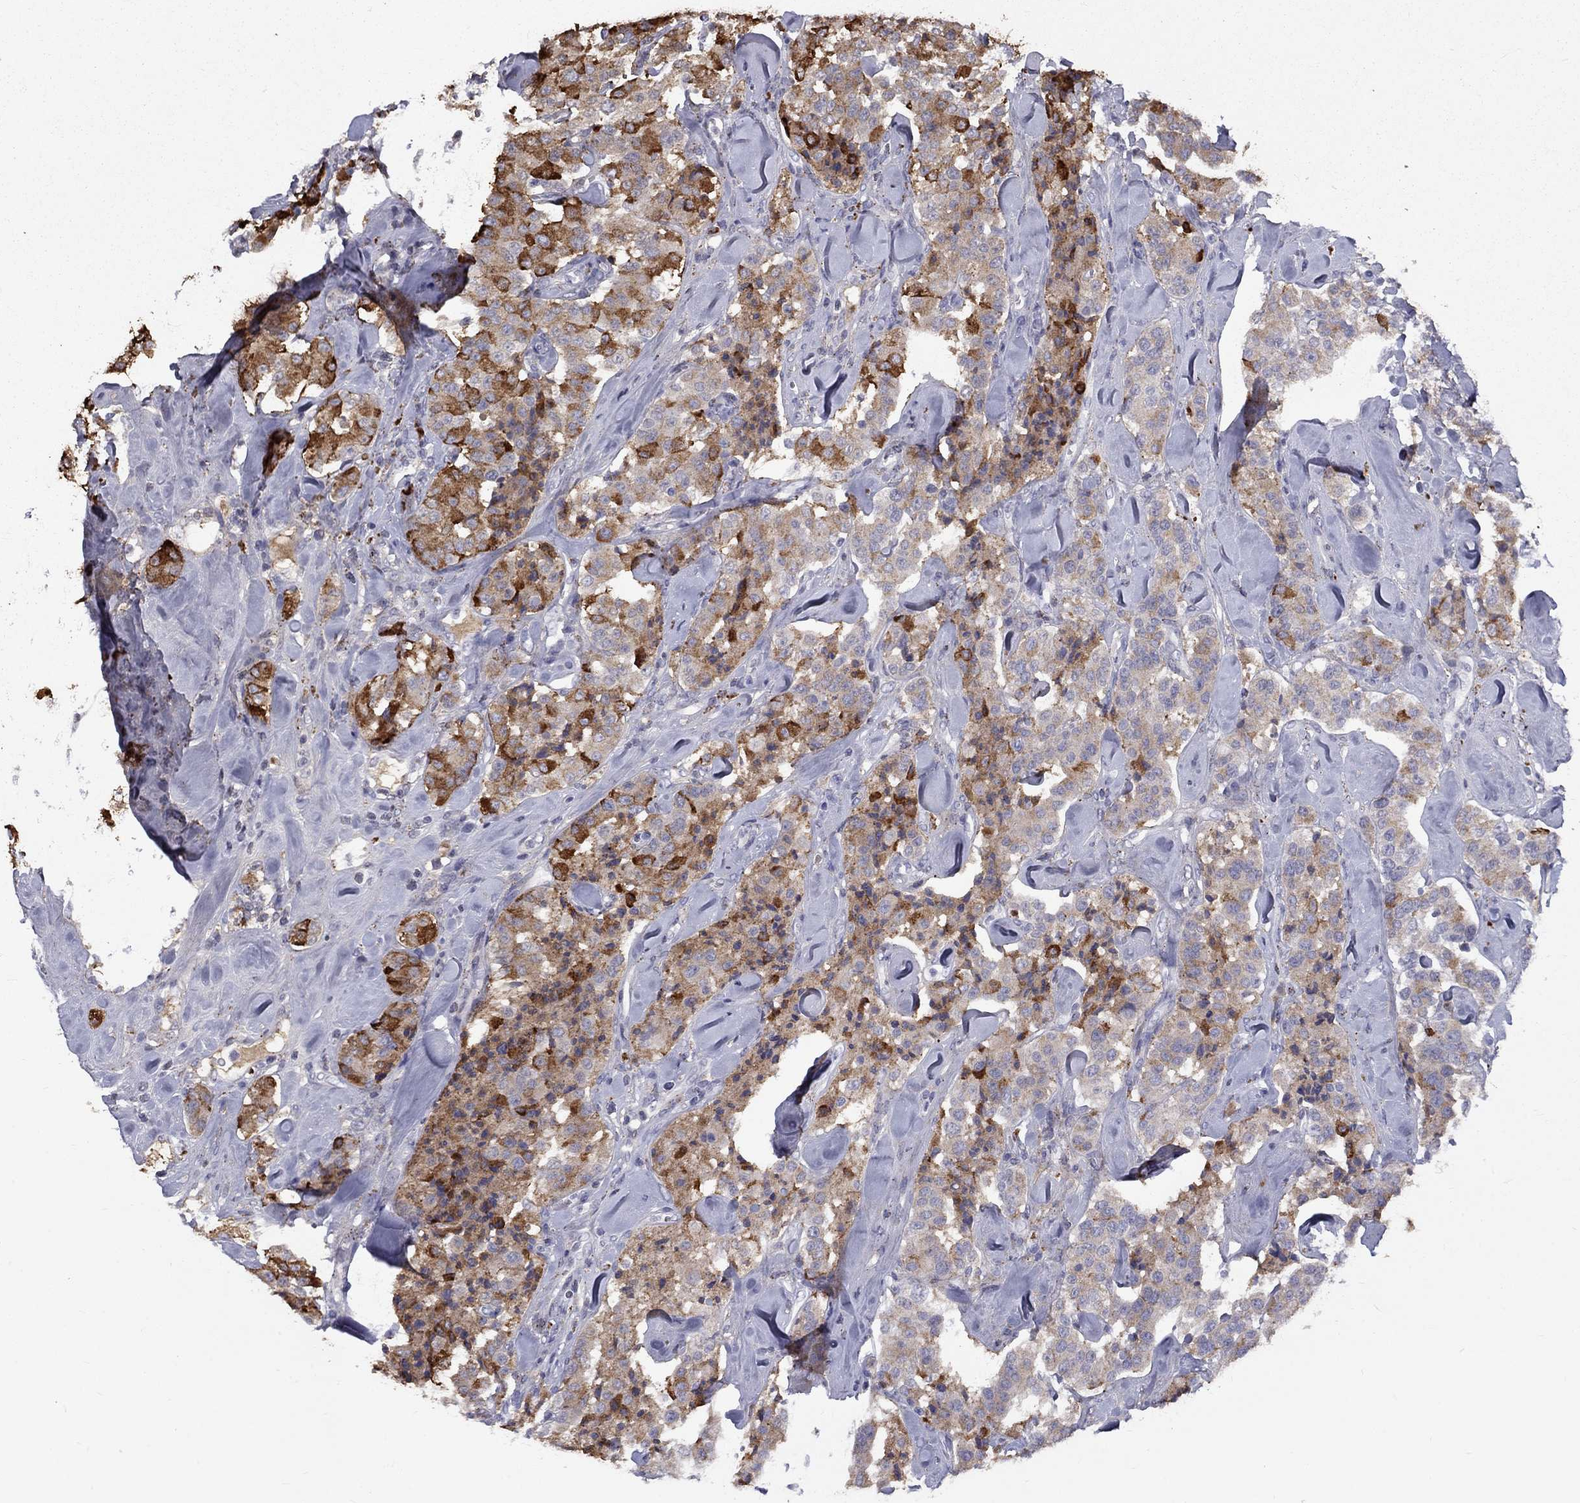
{"staining": {"intensity": "strong", "quantity": "25%-75%", "location": "cytoplasmic/membranous"}, "tissue": "carcinoid", "cell_type": "Tumor cells", "image_type": "cancer", "snomed": [{"axis": "morphology", "description": "Carcinoid, malignant, NOS"}, {"axis": "topography", "description": "Pancreas"}], "caption": "Malignant carcinoid stained with immunohistochemistry (IHC) reveals strong cytoplasmic/membranous staining in about 25%-75% of tumor cells.", "gene": "EPDR1", "patient": {"sex": "male", "age": 41}}